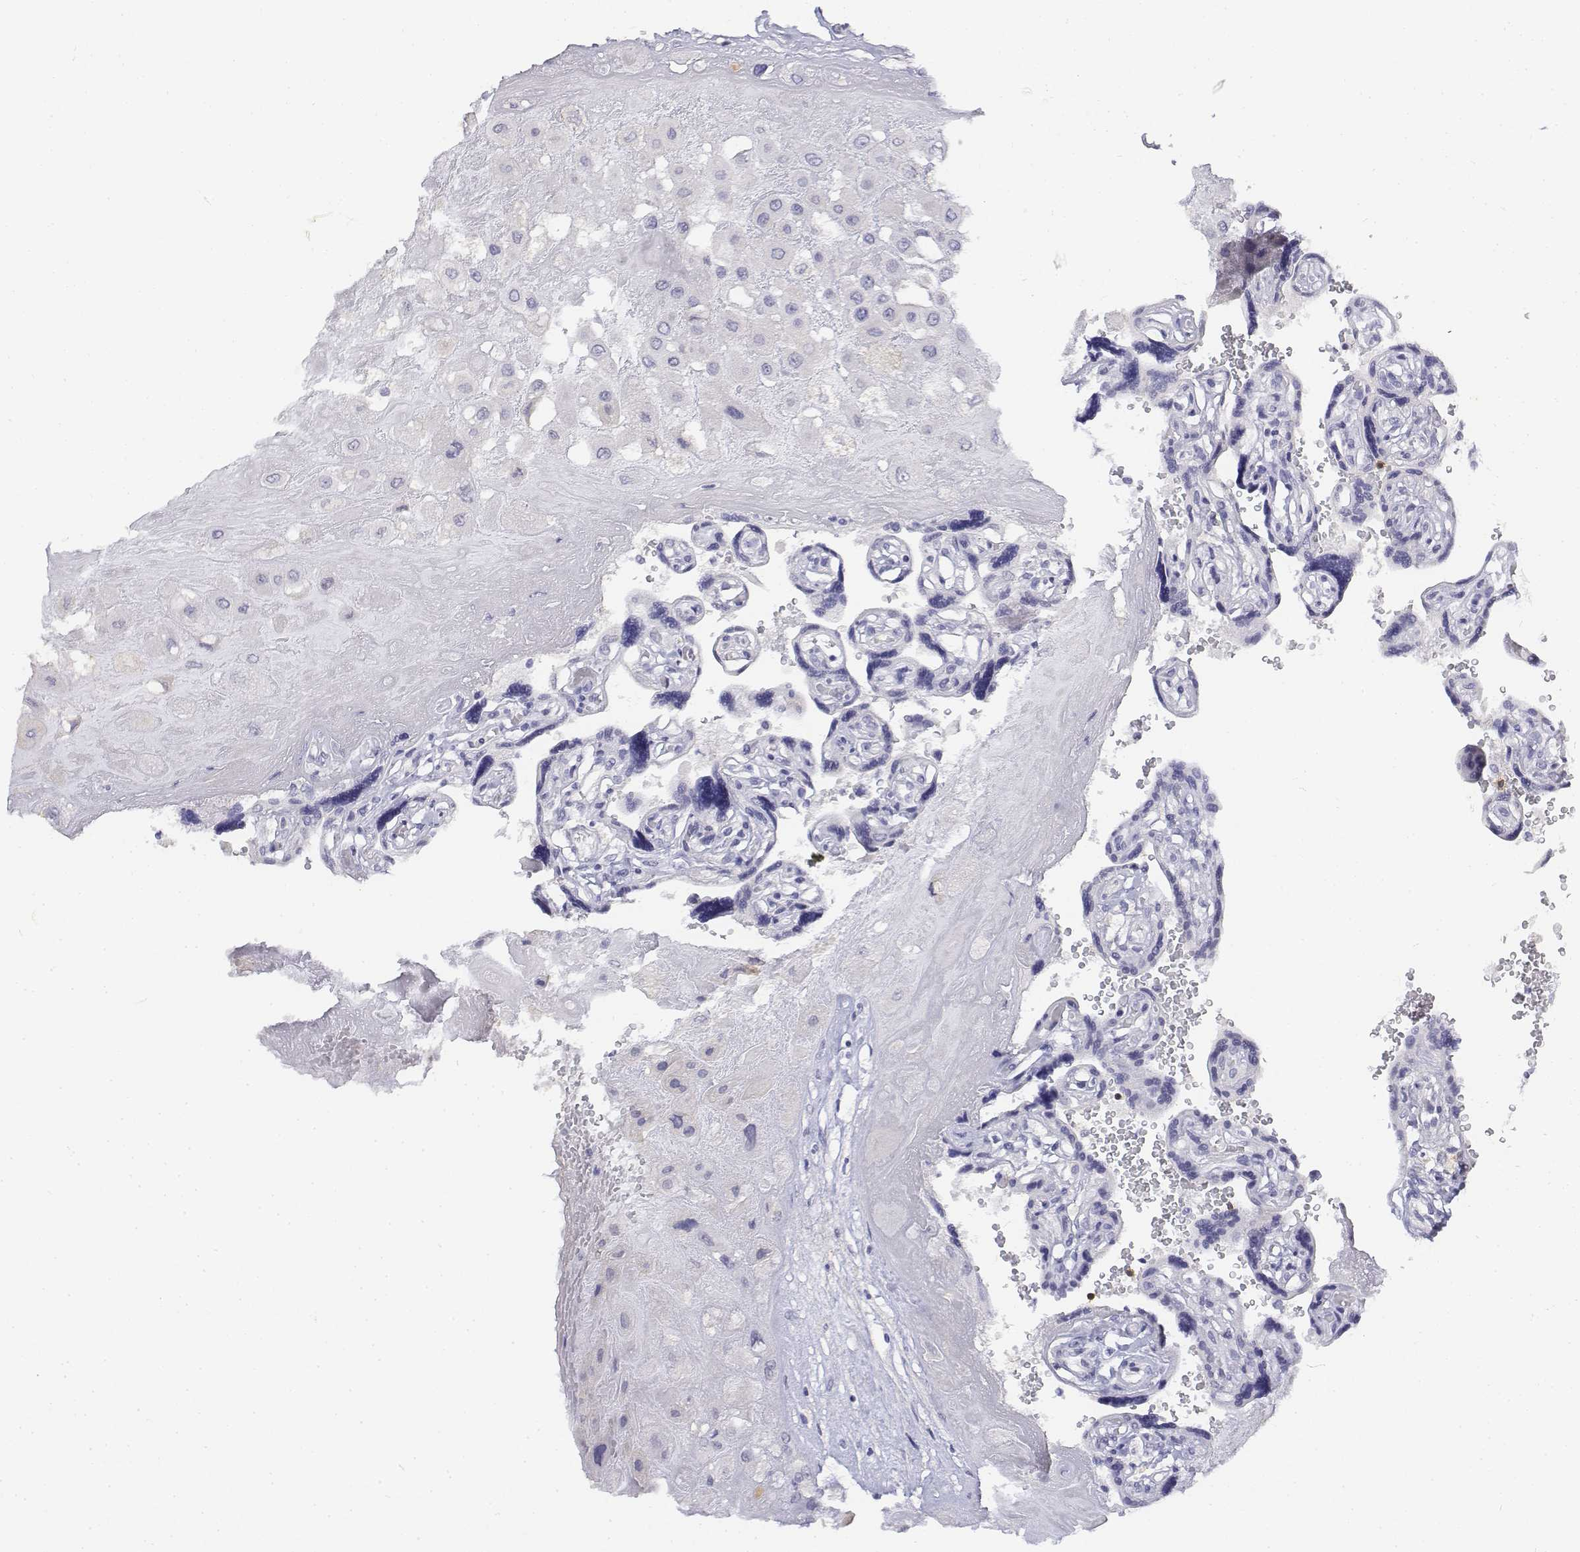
{"staining": {"intensity": "negative", "quantity": "none", "location": "none"}, "tissue": "placenta", "cell_type": "Decidual cells", "image_type": "normal", "snomed": [{"axis": "morphology", "description": "Normal tissue, NOS"}, {"axis": "topography", "description": "Placenta"}], "caption": "Immunohistochemistry (IHC) of benign placenta shows no staining in decidual cells.", "gene": "CD3E", "patient": {"sex": "female", "age": 32}}